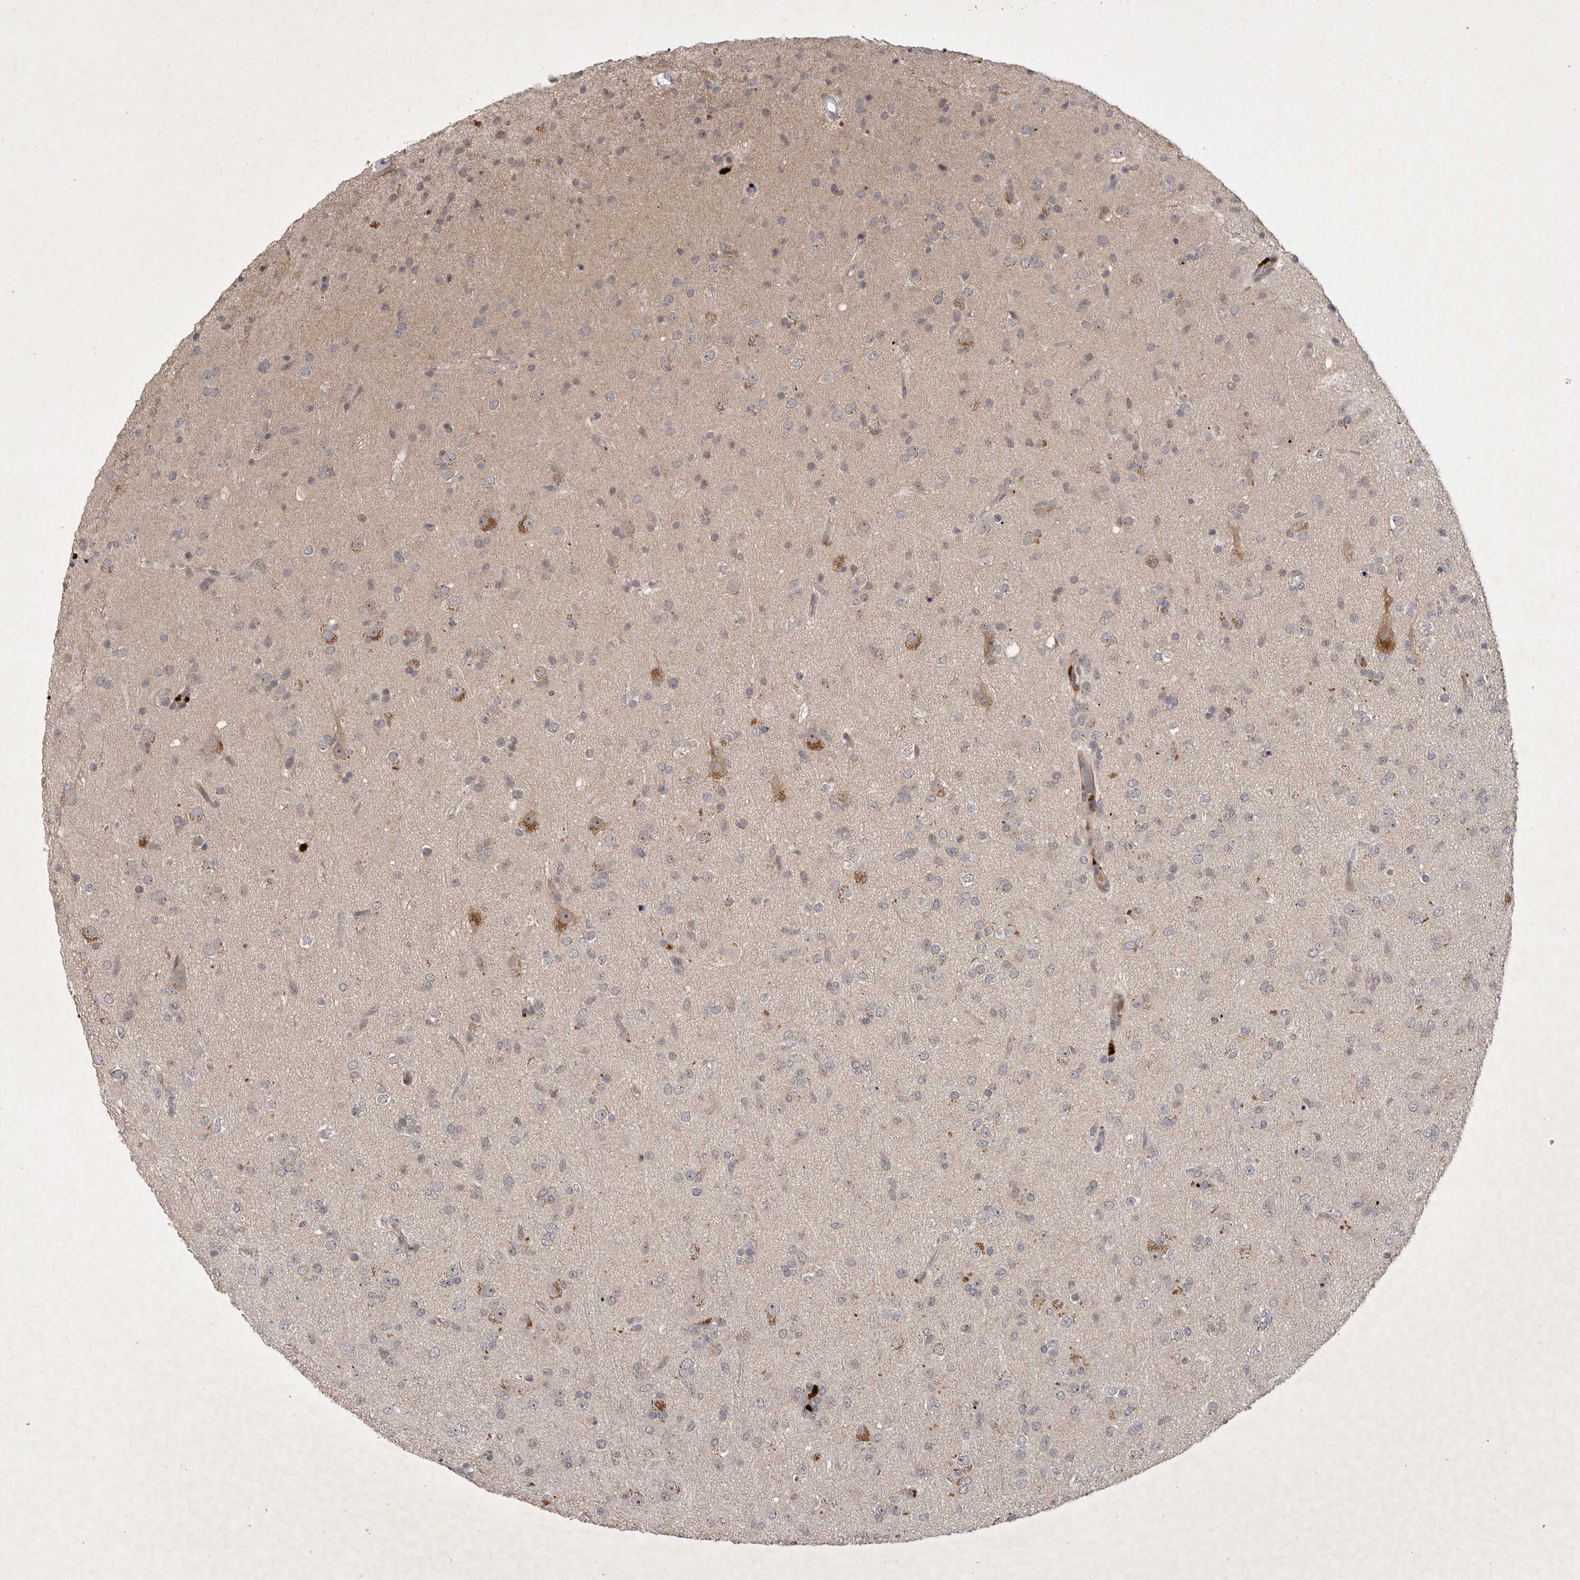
{"staining": {"intensity": "negative", "quantity": "none", "location": "none"}, "tissue": "glioma", "cell_type": "Tumor cells", "image_type": "cancer", "snomed": [{"axis": "morphology", "description": "Glioma, malignant, Low grade"}, {"axis": "topography", "description": "Brain"}], "caption": "Malignant glioma (low-grade) was stained to show a protein in brown. There is no significant positivity in tumor cells. The staining is performed using DAB (3,3'-diaminobenzidine) brown chromogen with nuclei counter-stained in using hematoxylin.", "gene": "UBE3D", "patient": {"sex": "male", "age": 65}}